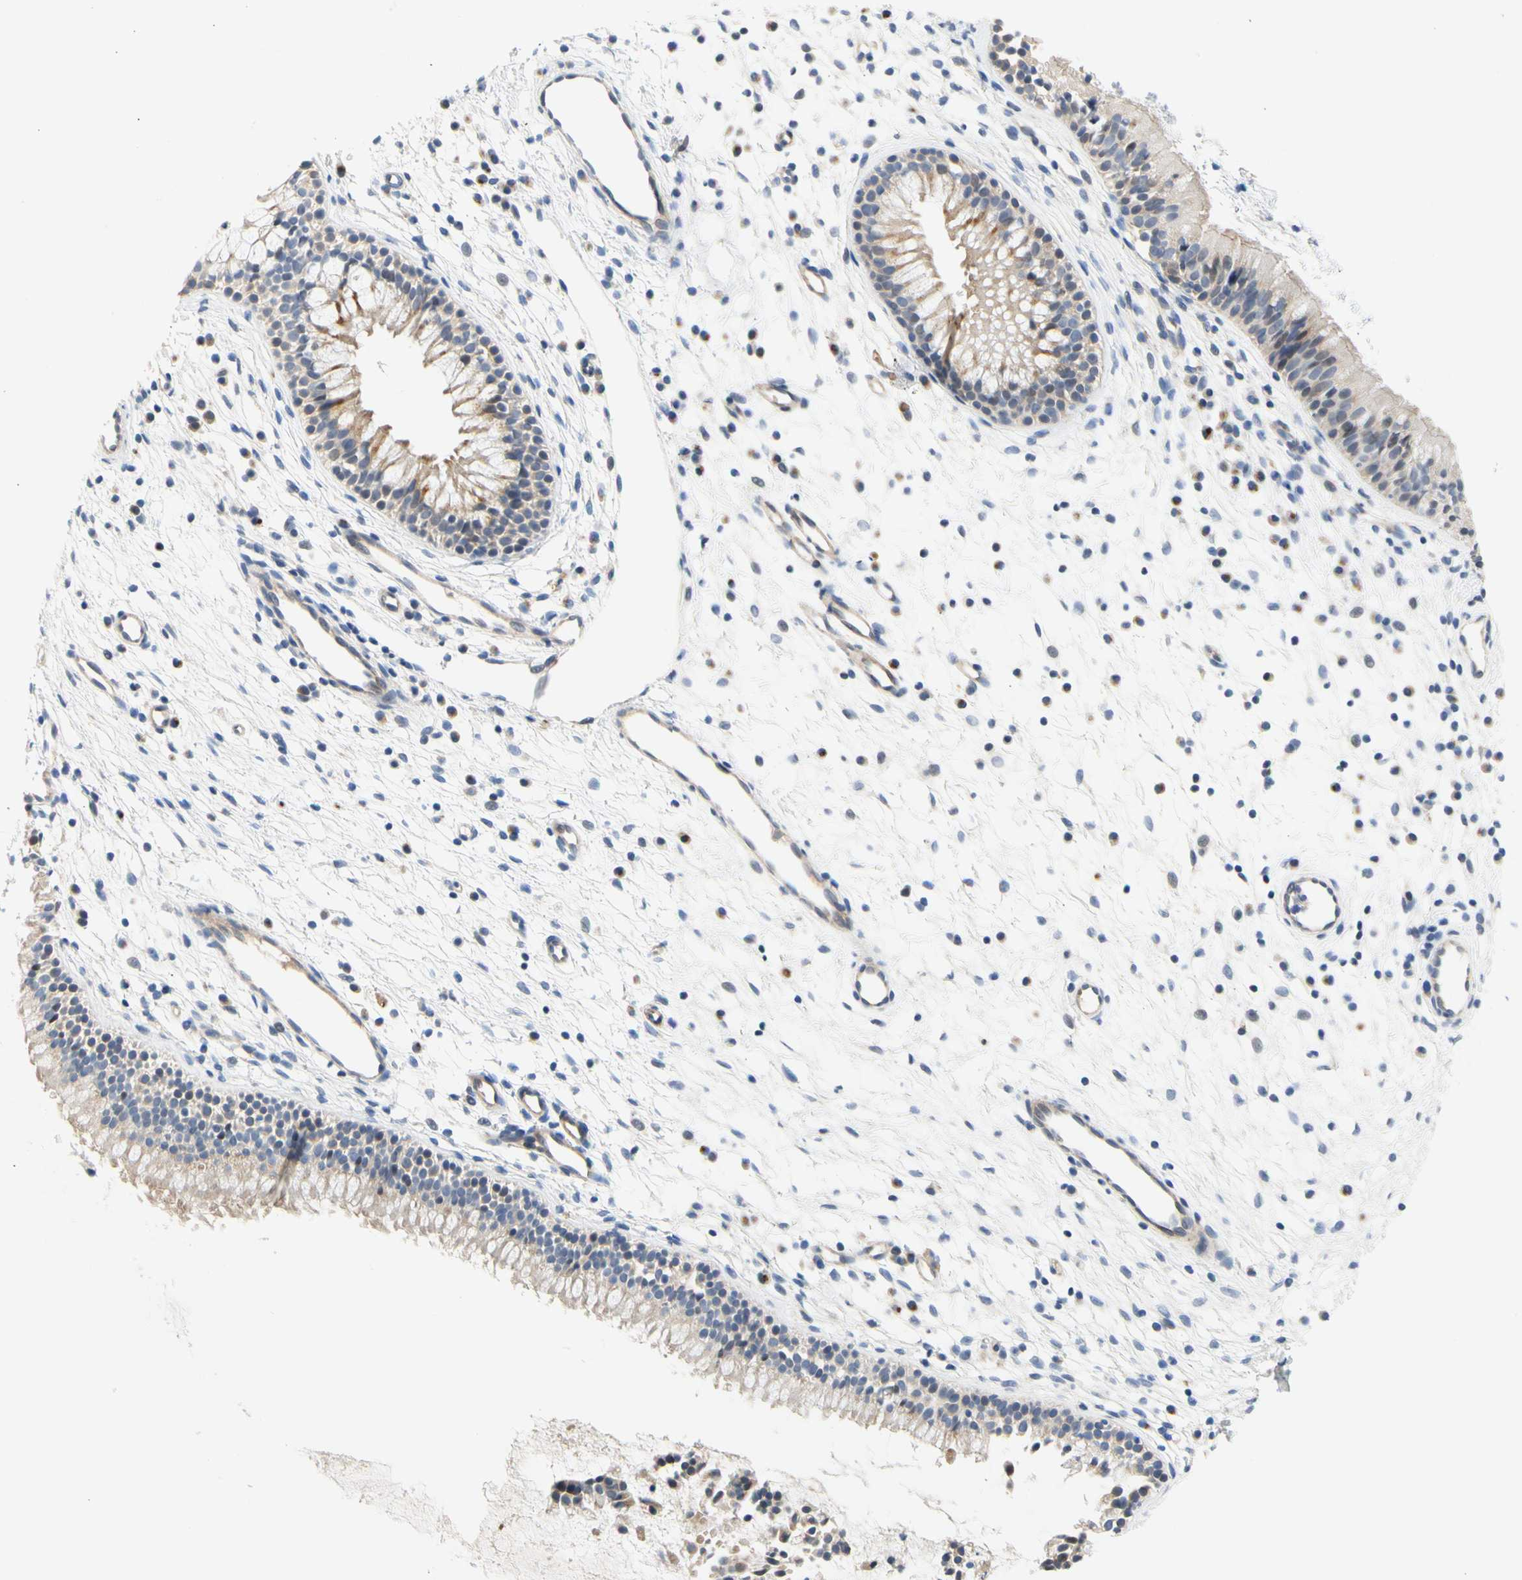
{"staining": {"intensity": "weak", "quantity": "<25%", "location": "cytoplasmic/membranous"}, "tissue": "nasopharynx", "cell_type": "Respiratory epithelial cells", "image_type": "normal", "snomed": [{"axis": "morphology", "description": "Normal tissue, NOS"}, {"axis": "topography", "description": "Nasopharynx"}], "caption": "Nasopharynx was stained to show a protein in brown. There is no significant staining in respiratory epithelial cells. (Immunohistochemistry, brightfield microscopy, high magnification).", "gene": "ZNF236", "patient": {"sex": "male", "age": 21}}